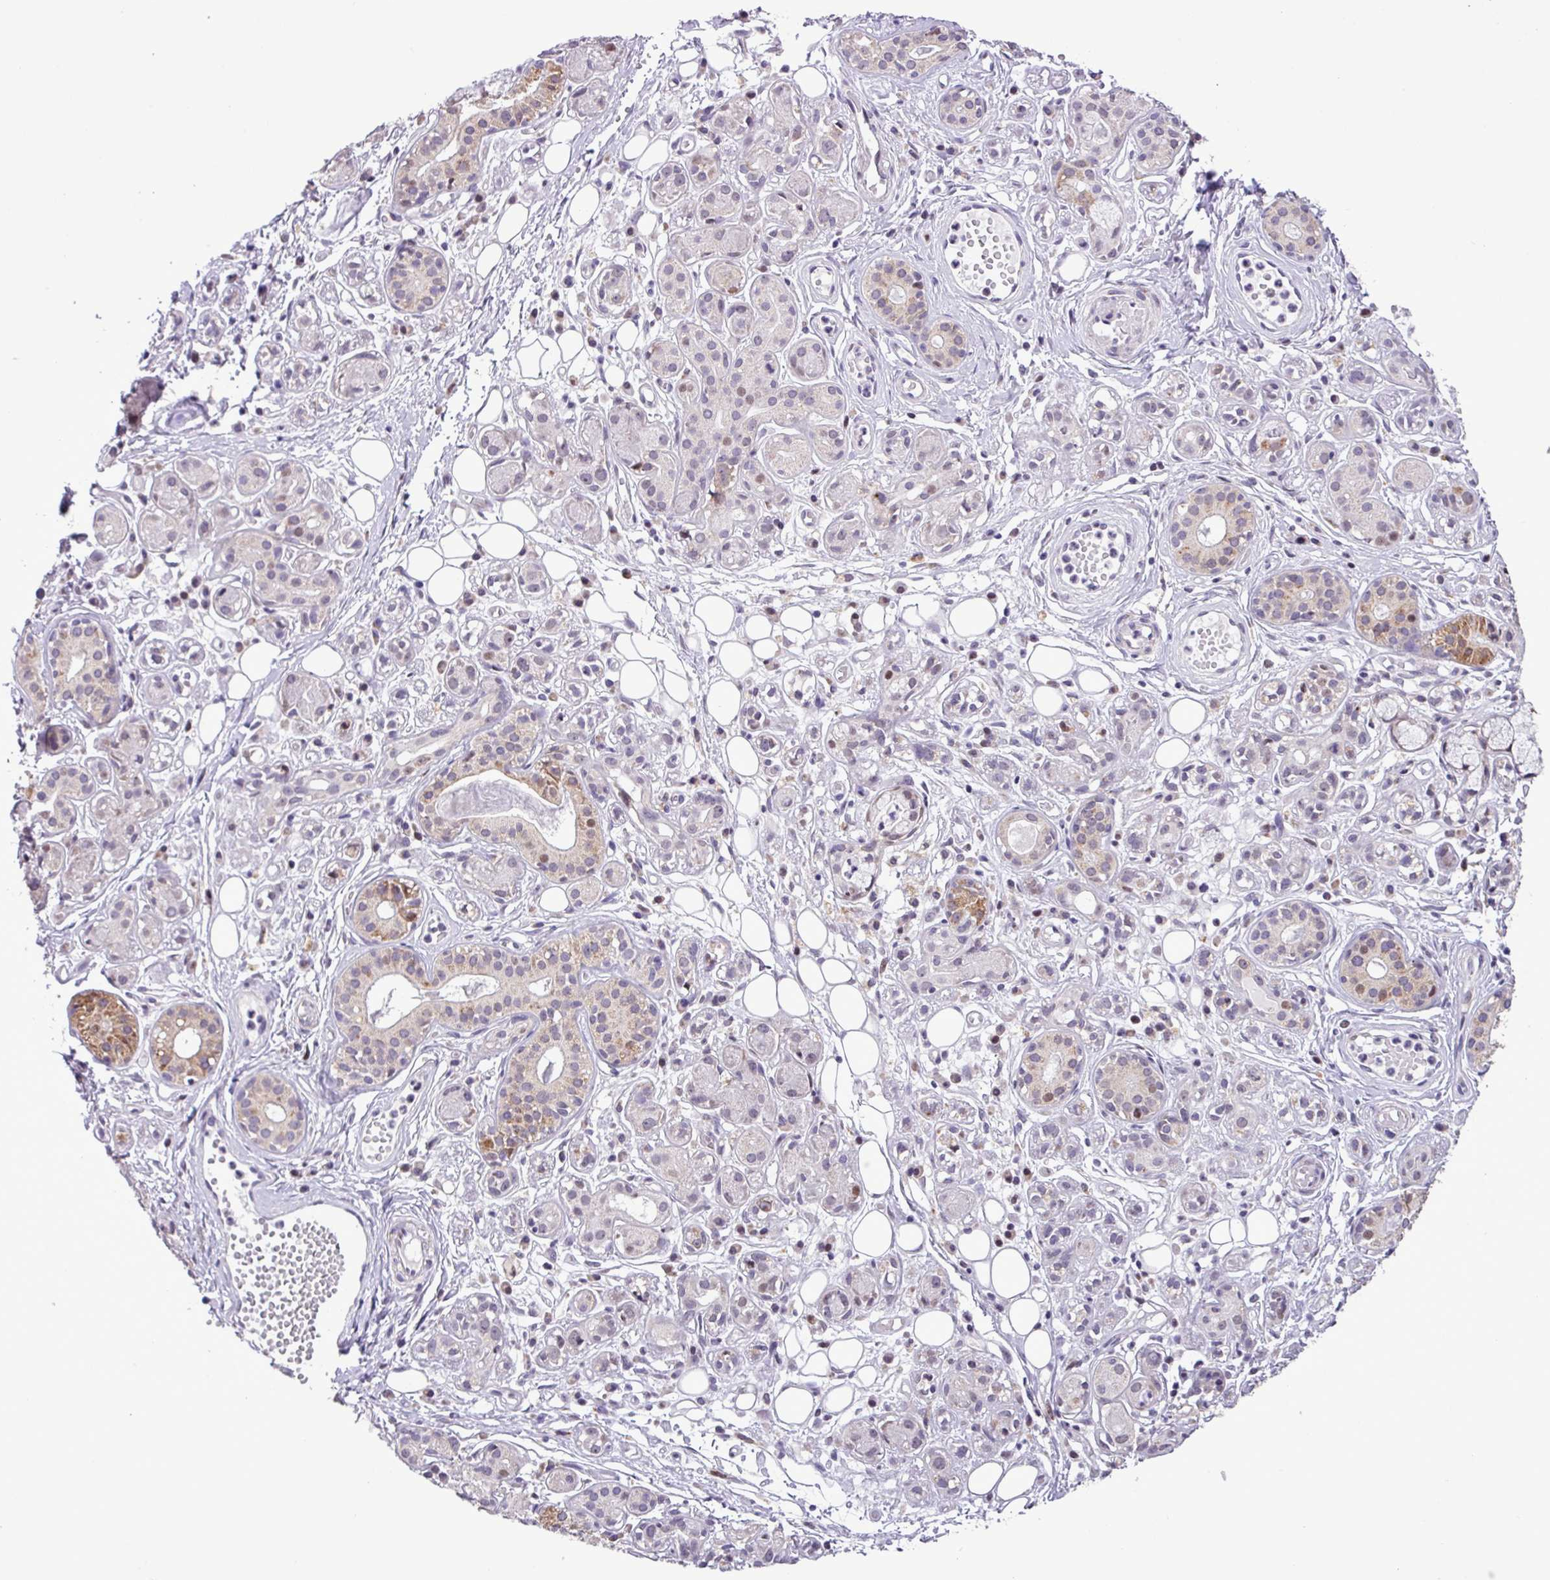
{"staining": {"intensity": "moderate", "quantity": "<25%", "location": "cytoplasmic/membranous"}, "tissue": "salivary gland", "cell_type": "Glandular cells", "image_type": "normal", "snomed": [{"axis": "morphology", "description": "Normal tissue, NOS"}, {"axis": "topography", "description": "Salivary gland"}], "caption": "Unremarkable salivary gland was stained to show a protein in brown. There is low levels of moderate cytoplasmic/membranous expression in approximately <25% of glandular cells.", "gene": "ZNF354A", "patient": {"sex": "male", "age": 54}}